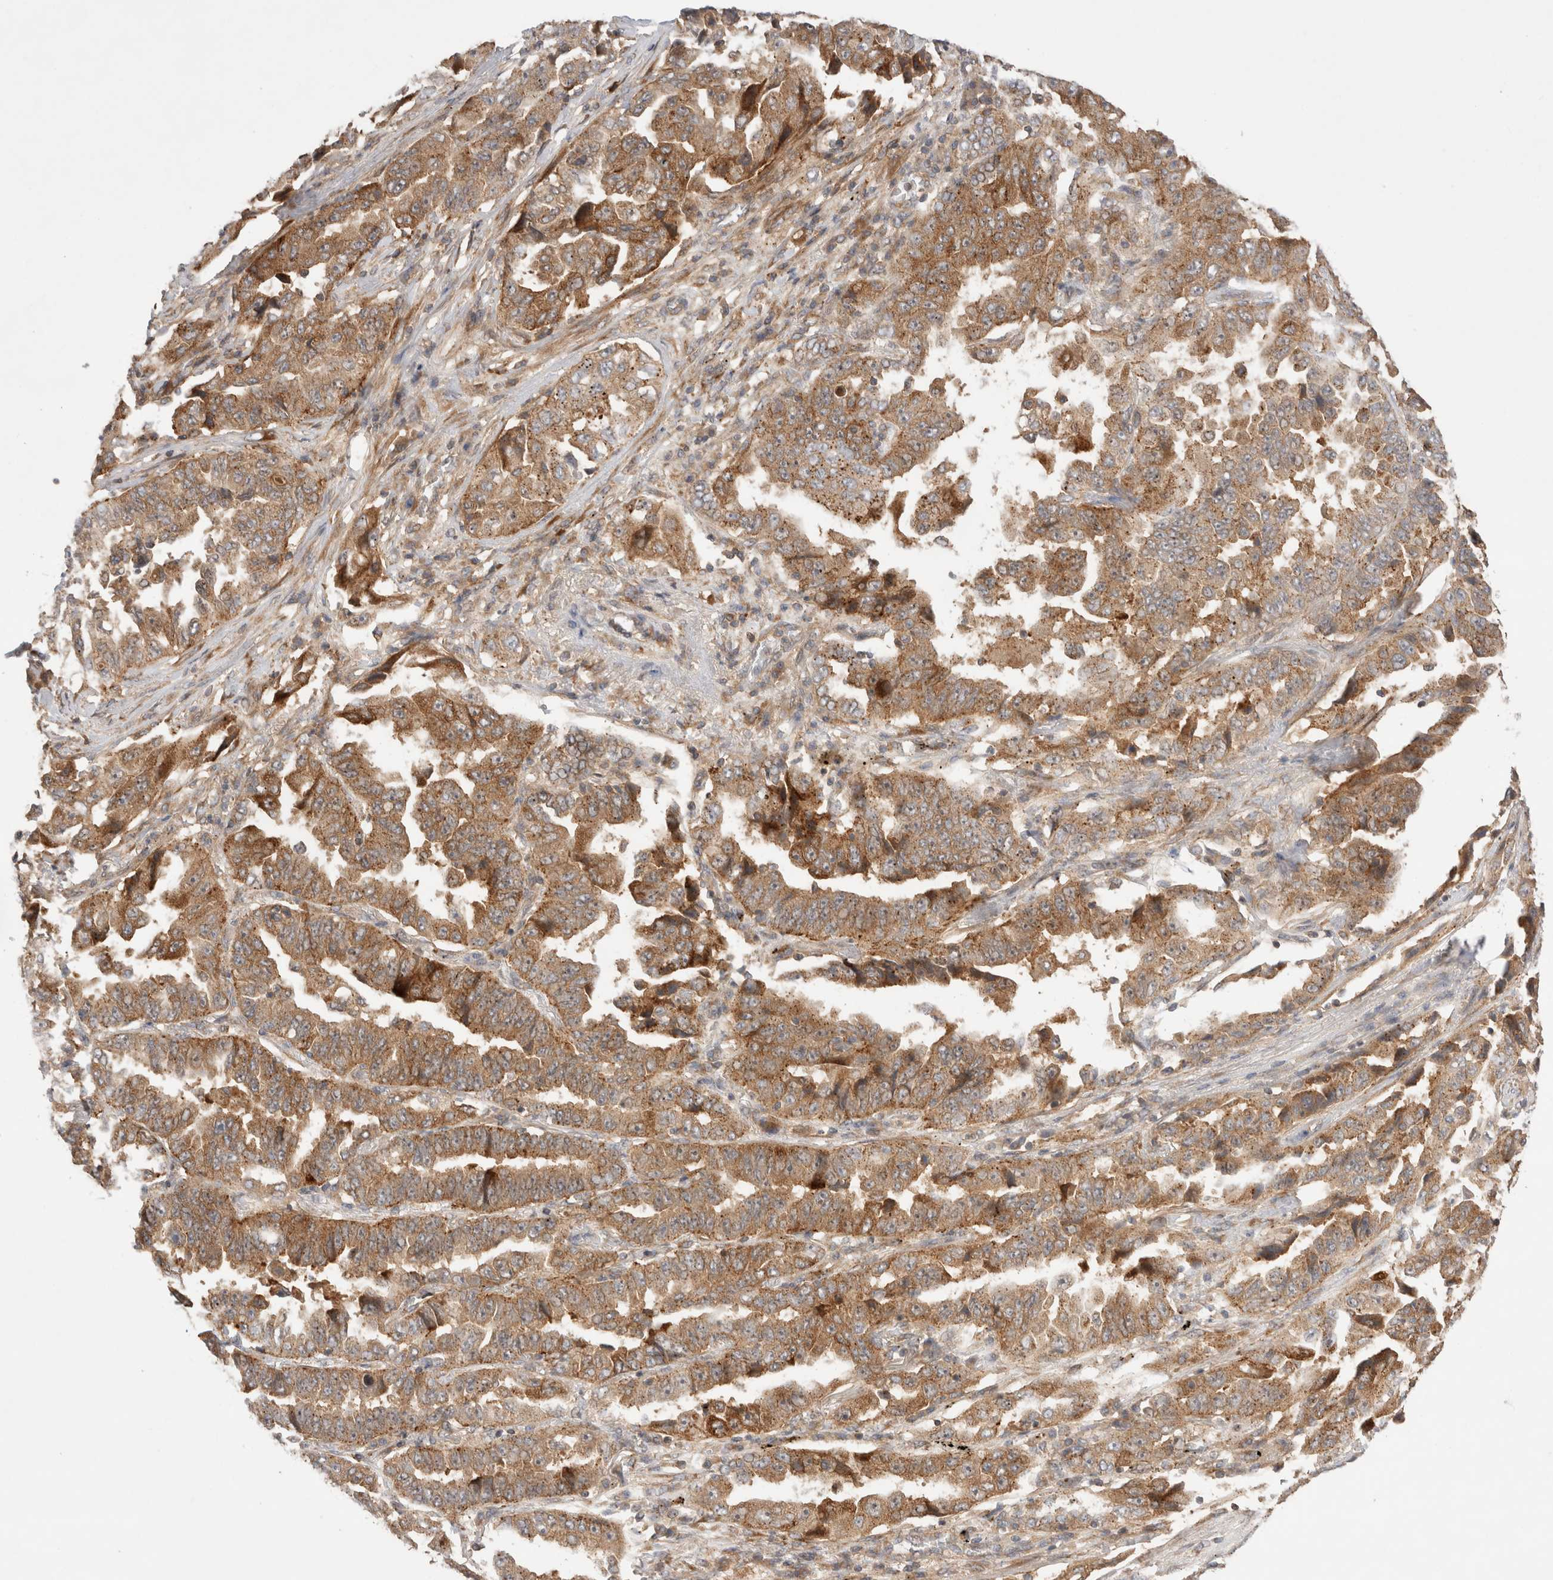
{"staining": {"intensity": "moderate", "quantity": ">75%", "location": "cytoplasmic/membranous"}, "tissue": "lung cancer", "cell_type": "Tumor cells", "image_type": "cancer", "snomed": [{"axis": "morphology", "description": "Adenocarcinoma, NOS"}, {"axis": "topography", "description": "Lung"}], "caption": "Moderate cytoplasmic/membranous staining is present in about >75% of tumor cells in lung cancer (adenocarcinoma).", "gene": "VPS28", "patient": {"sex": "female", "age": 51}}